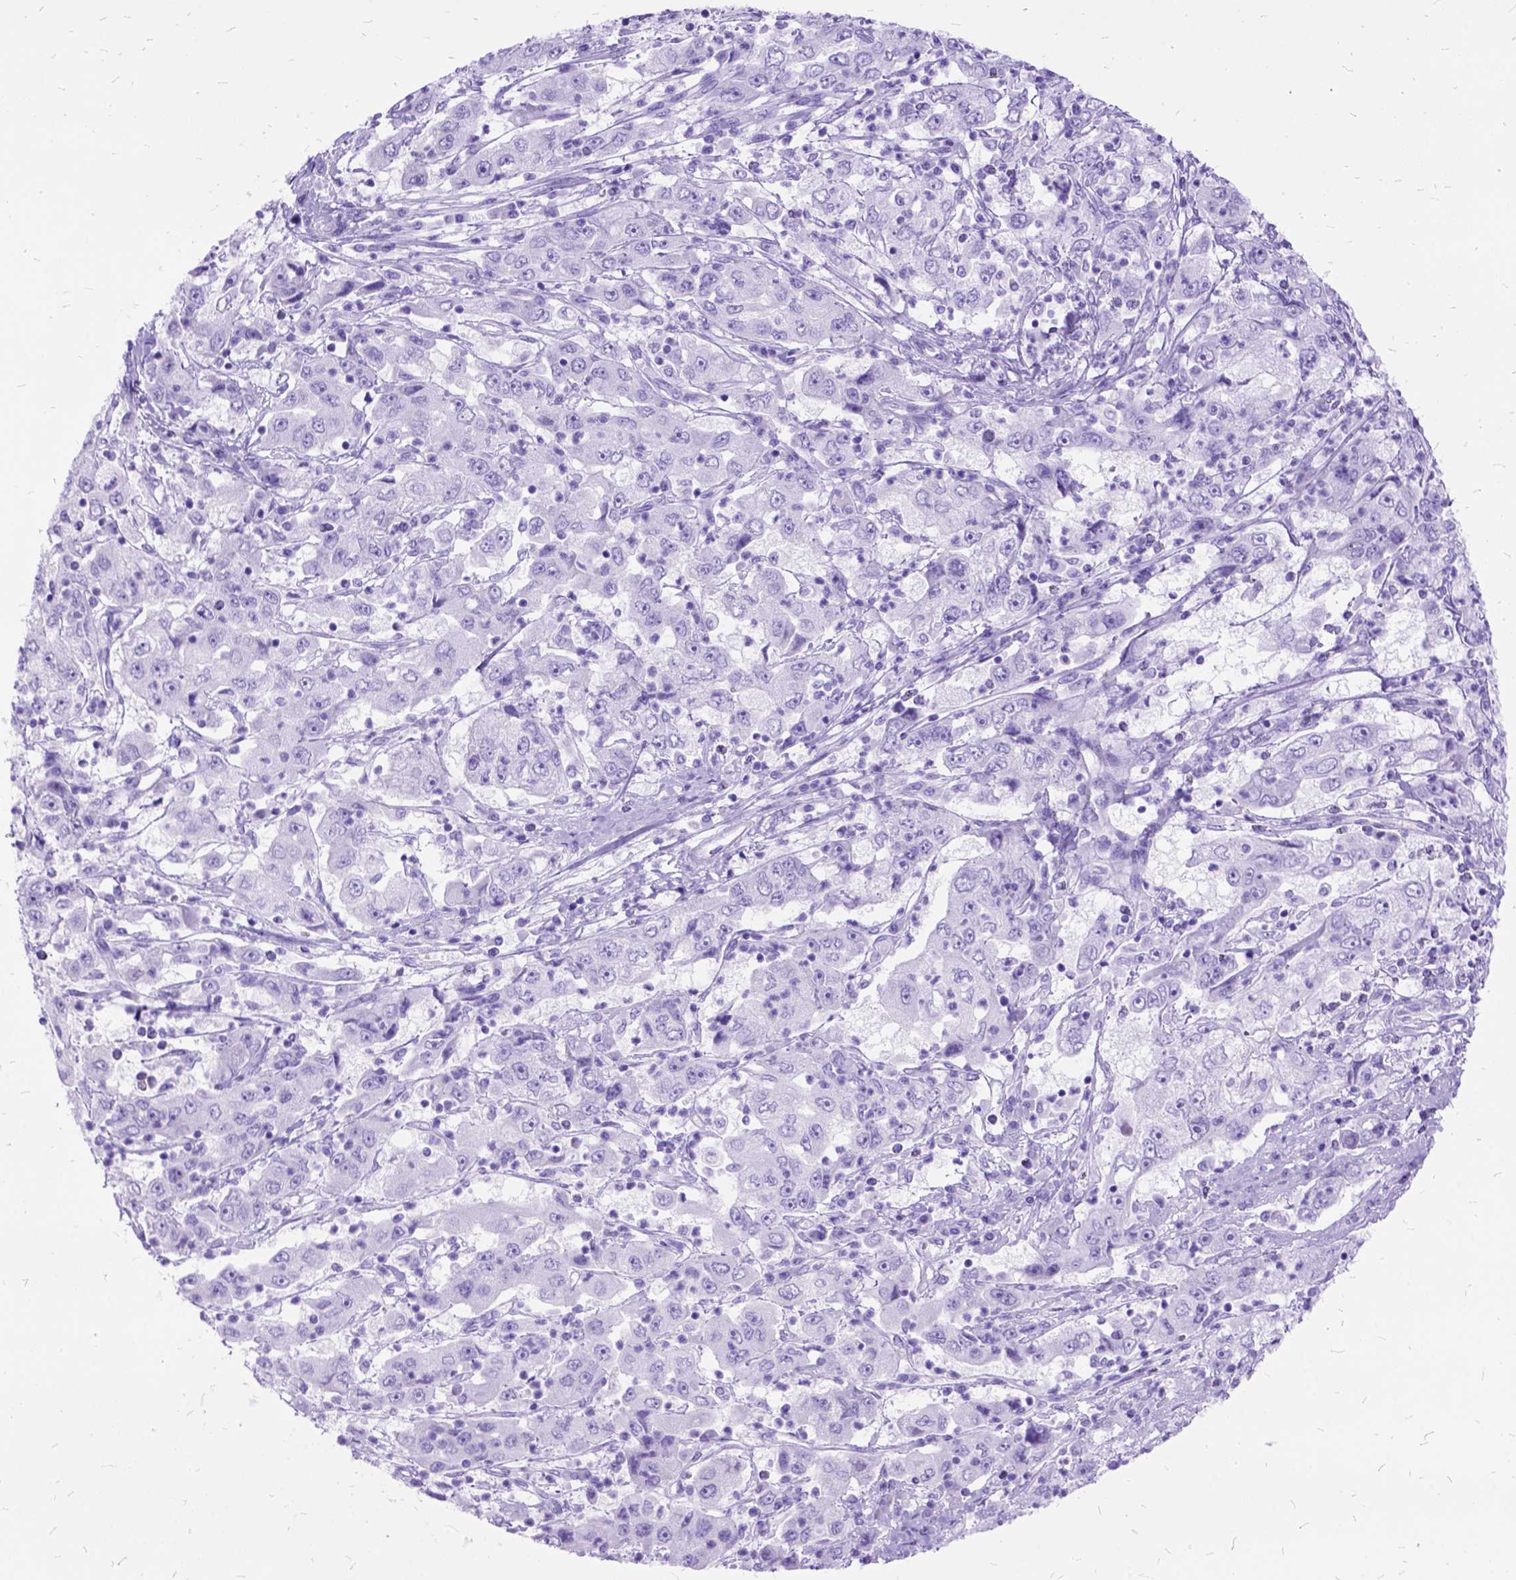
{"staining": {"intensity": "negative", "quantity": "none", "location": "none"}, "tissue": "cervical cancer", "cell_type": "Tumor cells", "image_type": "cancer", "snomed": [{"axis": "morphology", "description": "Squamous cell carcinoma, NOS"}, {"axis": "topography", "description": "Cervix"}], "caption": "Human cervical cancer stained for a protein using IHC displays no positivity in tumor cells.", "gene": "DNAH2", "patient": {"sex": "female", "age": 36}}